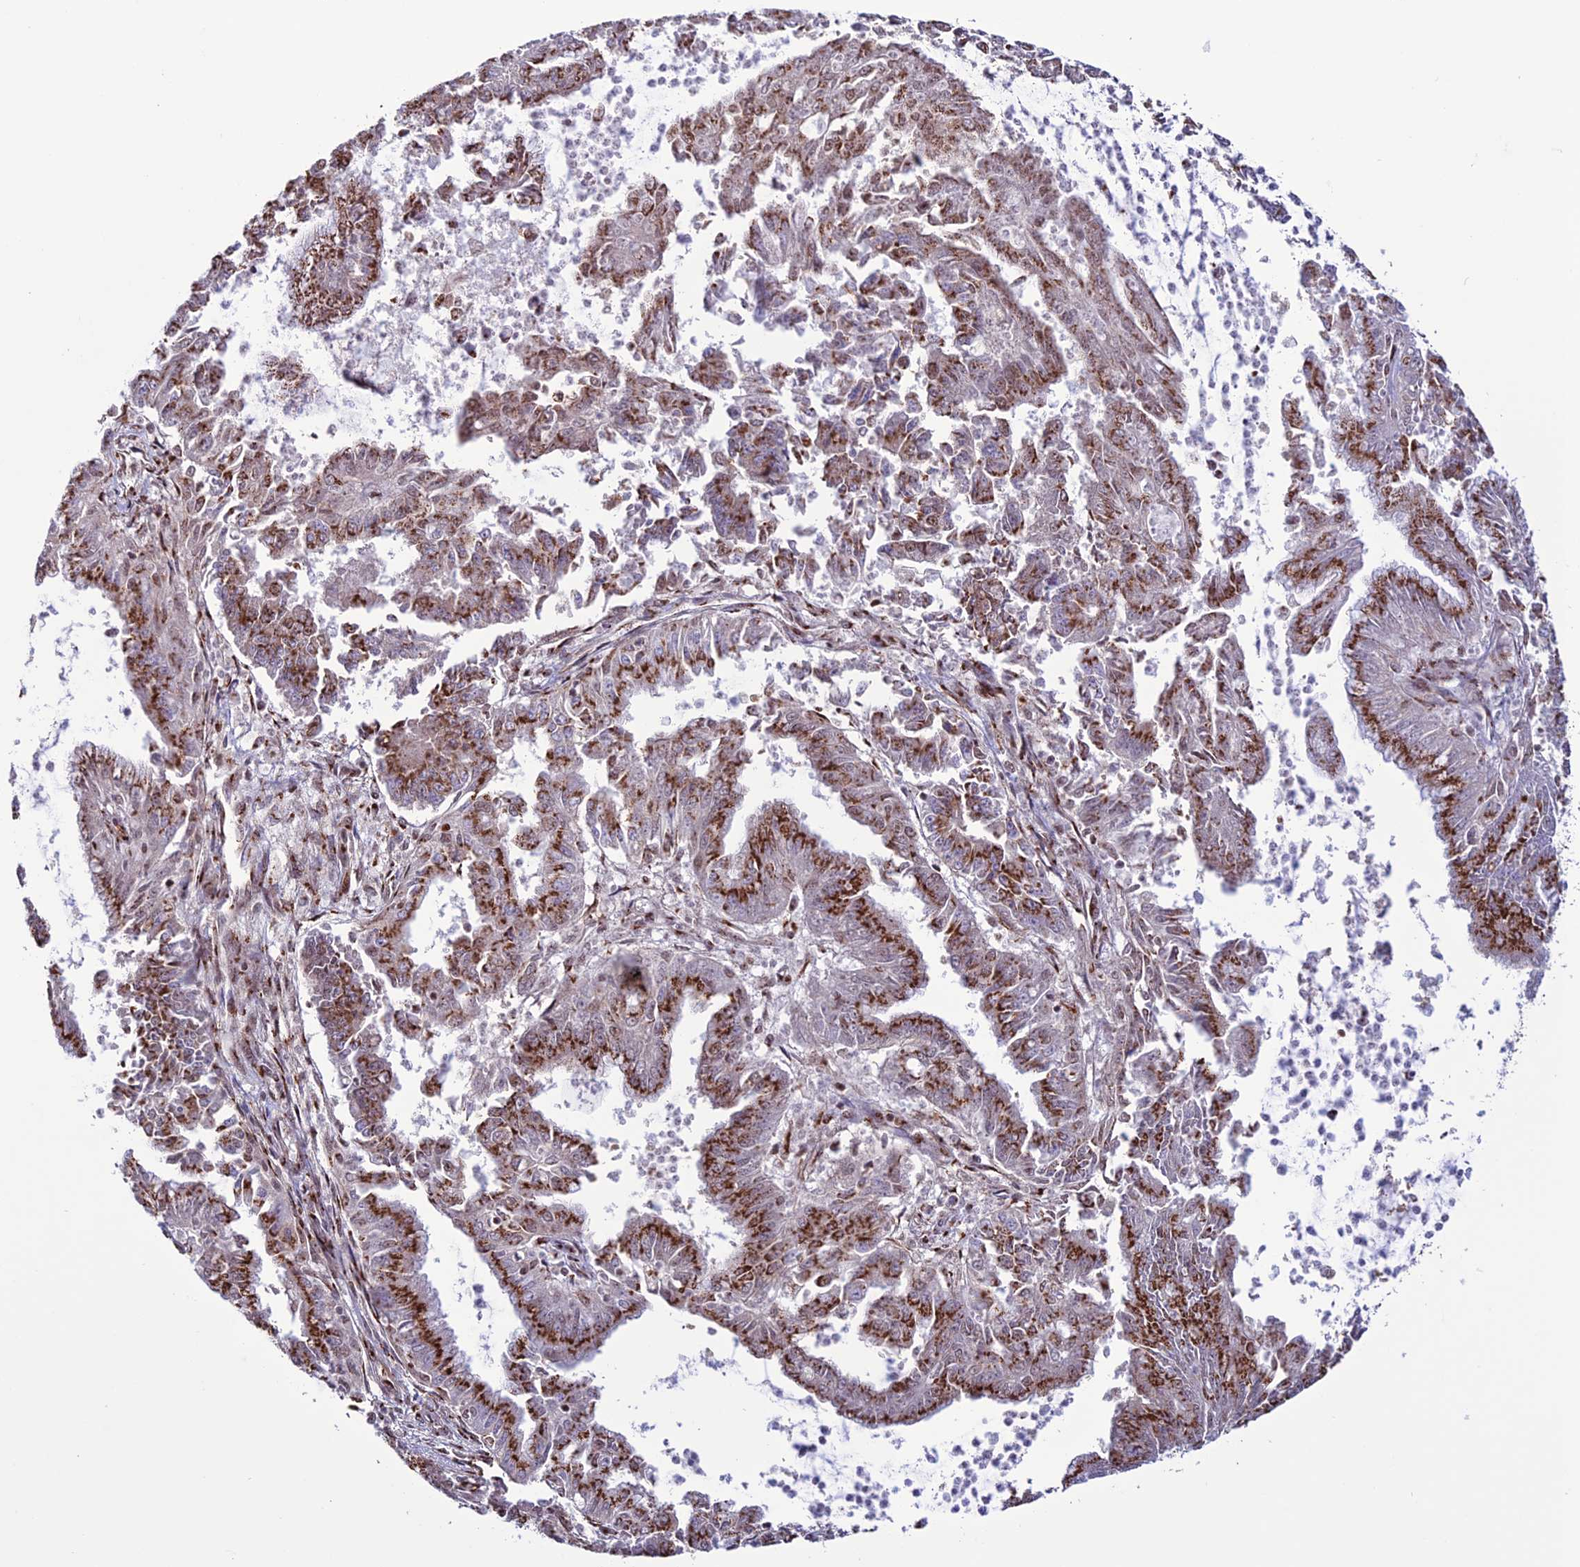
{"staining": {"intensity": "strong", "quantity": ">75%", "location": "cytoplasmic/membranous"}, "tissue": "endometrial cancer", "cell_type": "Tumor cells", "image_type": "cancer", "snomed": [{"axis": "morphology", "description": "Adenocarcinoma, NOS"}, {"axis": "topography", "description": "Endometrium"}], "caption": "IHC of endometrial cancer (adenocarcinoma) demonstrates high levels of strong cytoplasmic/membranous positivity in about >75% of tumor cells. Immunohistochemistry (ihc) stains the protein of interest in brown and the nuclei are stained blue.", "gene": "PLEKHA4", "patient": {"sex": "female", "age": 73}}